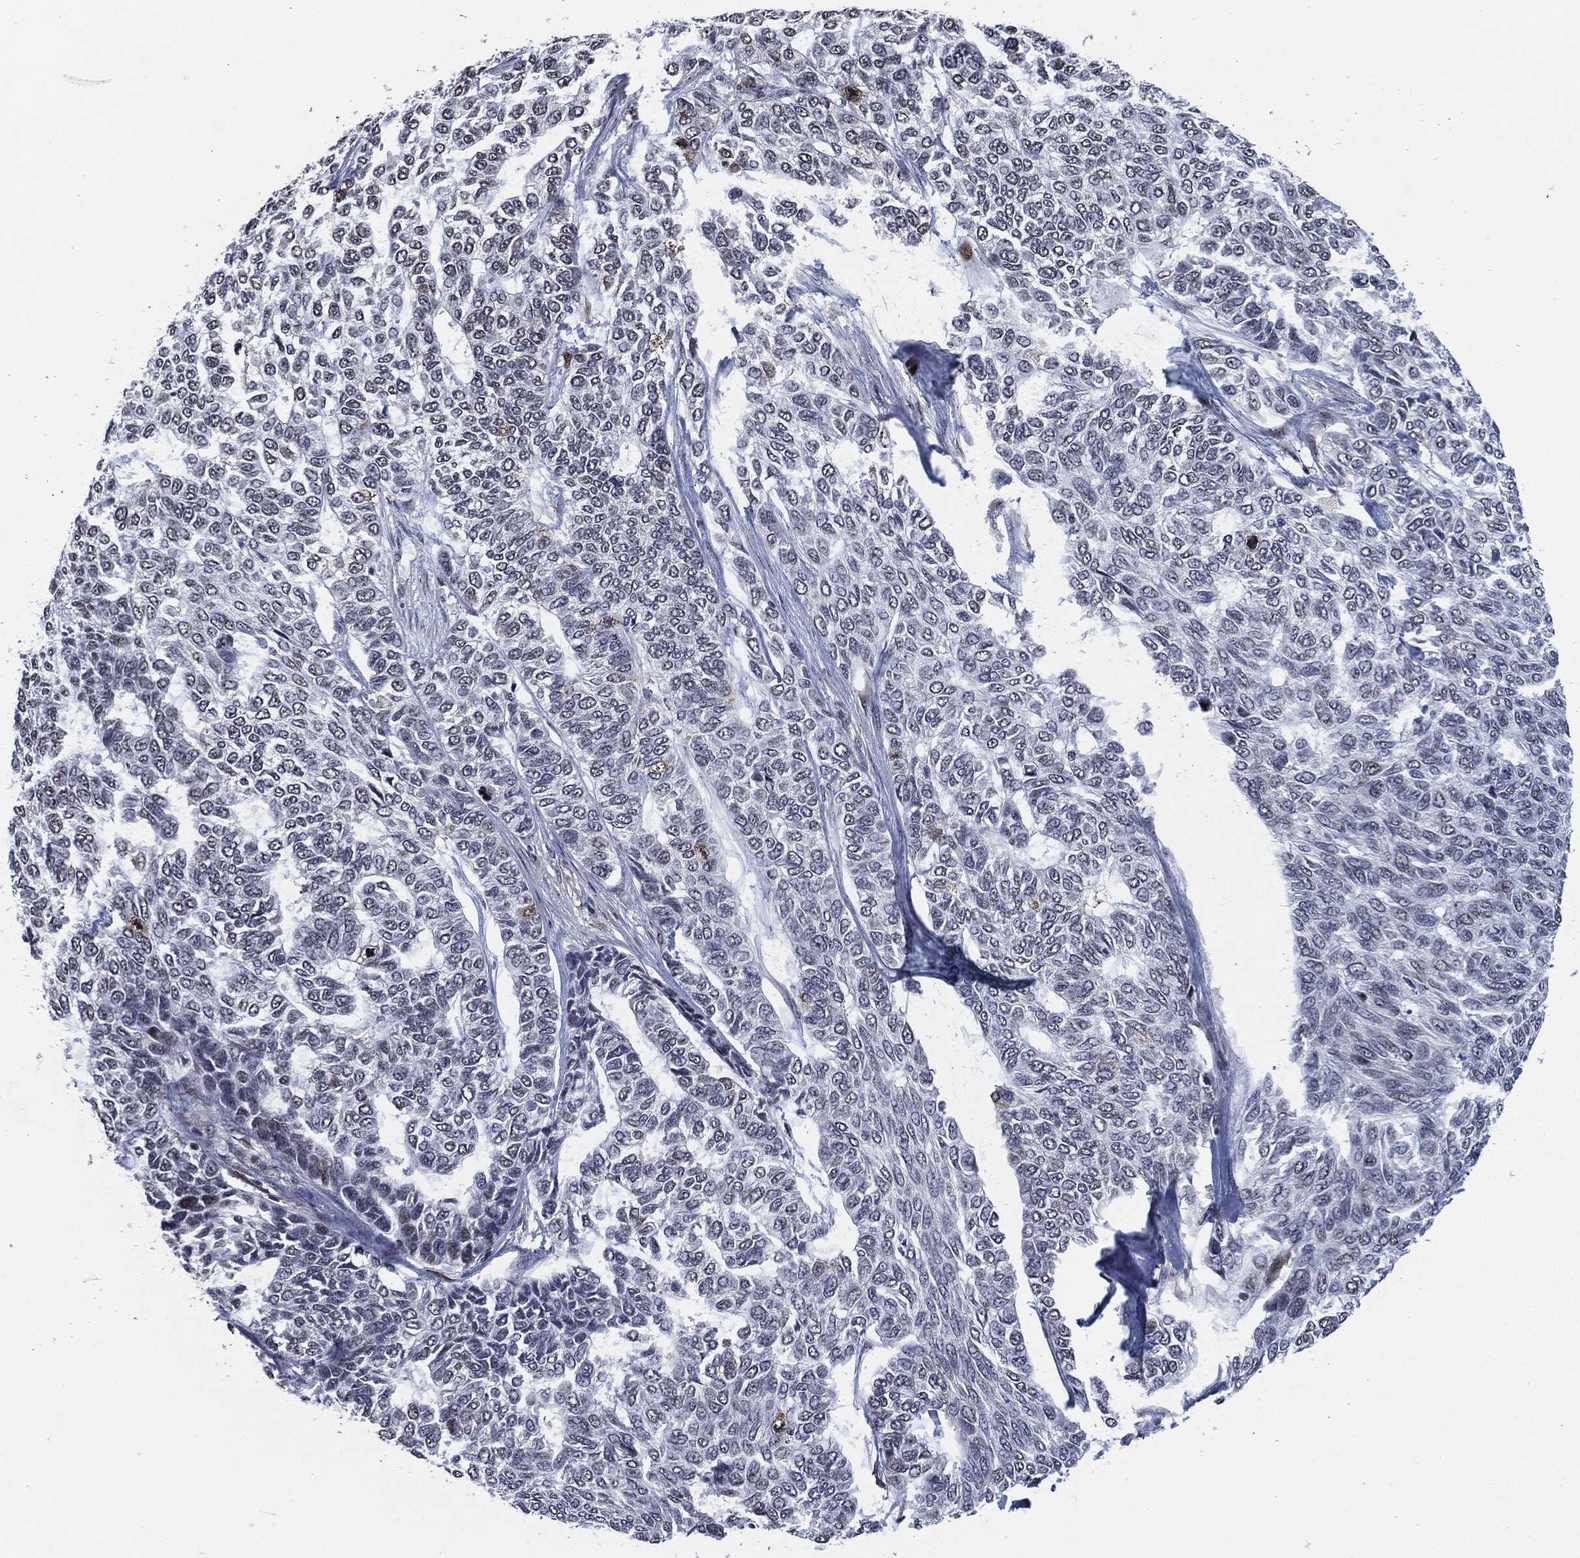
{"staining": {"intensity": "negative", "quantity": "none", "location": "none"}, "tissue": "skin cancer", "cell_type": "Tumor cells", "image_type": "cancer", "snomed": [{"axis": "morphology", "description": "Basal cell carcinoma"}, {"axis": "topography", "description": "Skin"}], "caption": "Photomicrograph shows no significant protein positivity in tumor cells of basal cell carcinoma (skin).", "gene": "AKT2", "patient": {"sex": "female", "age": 65}}